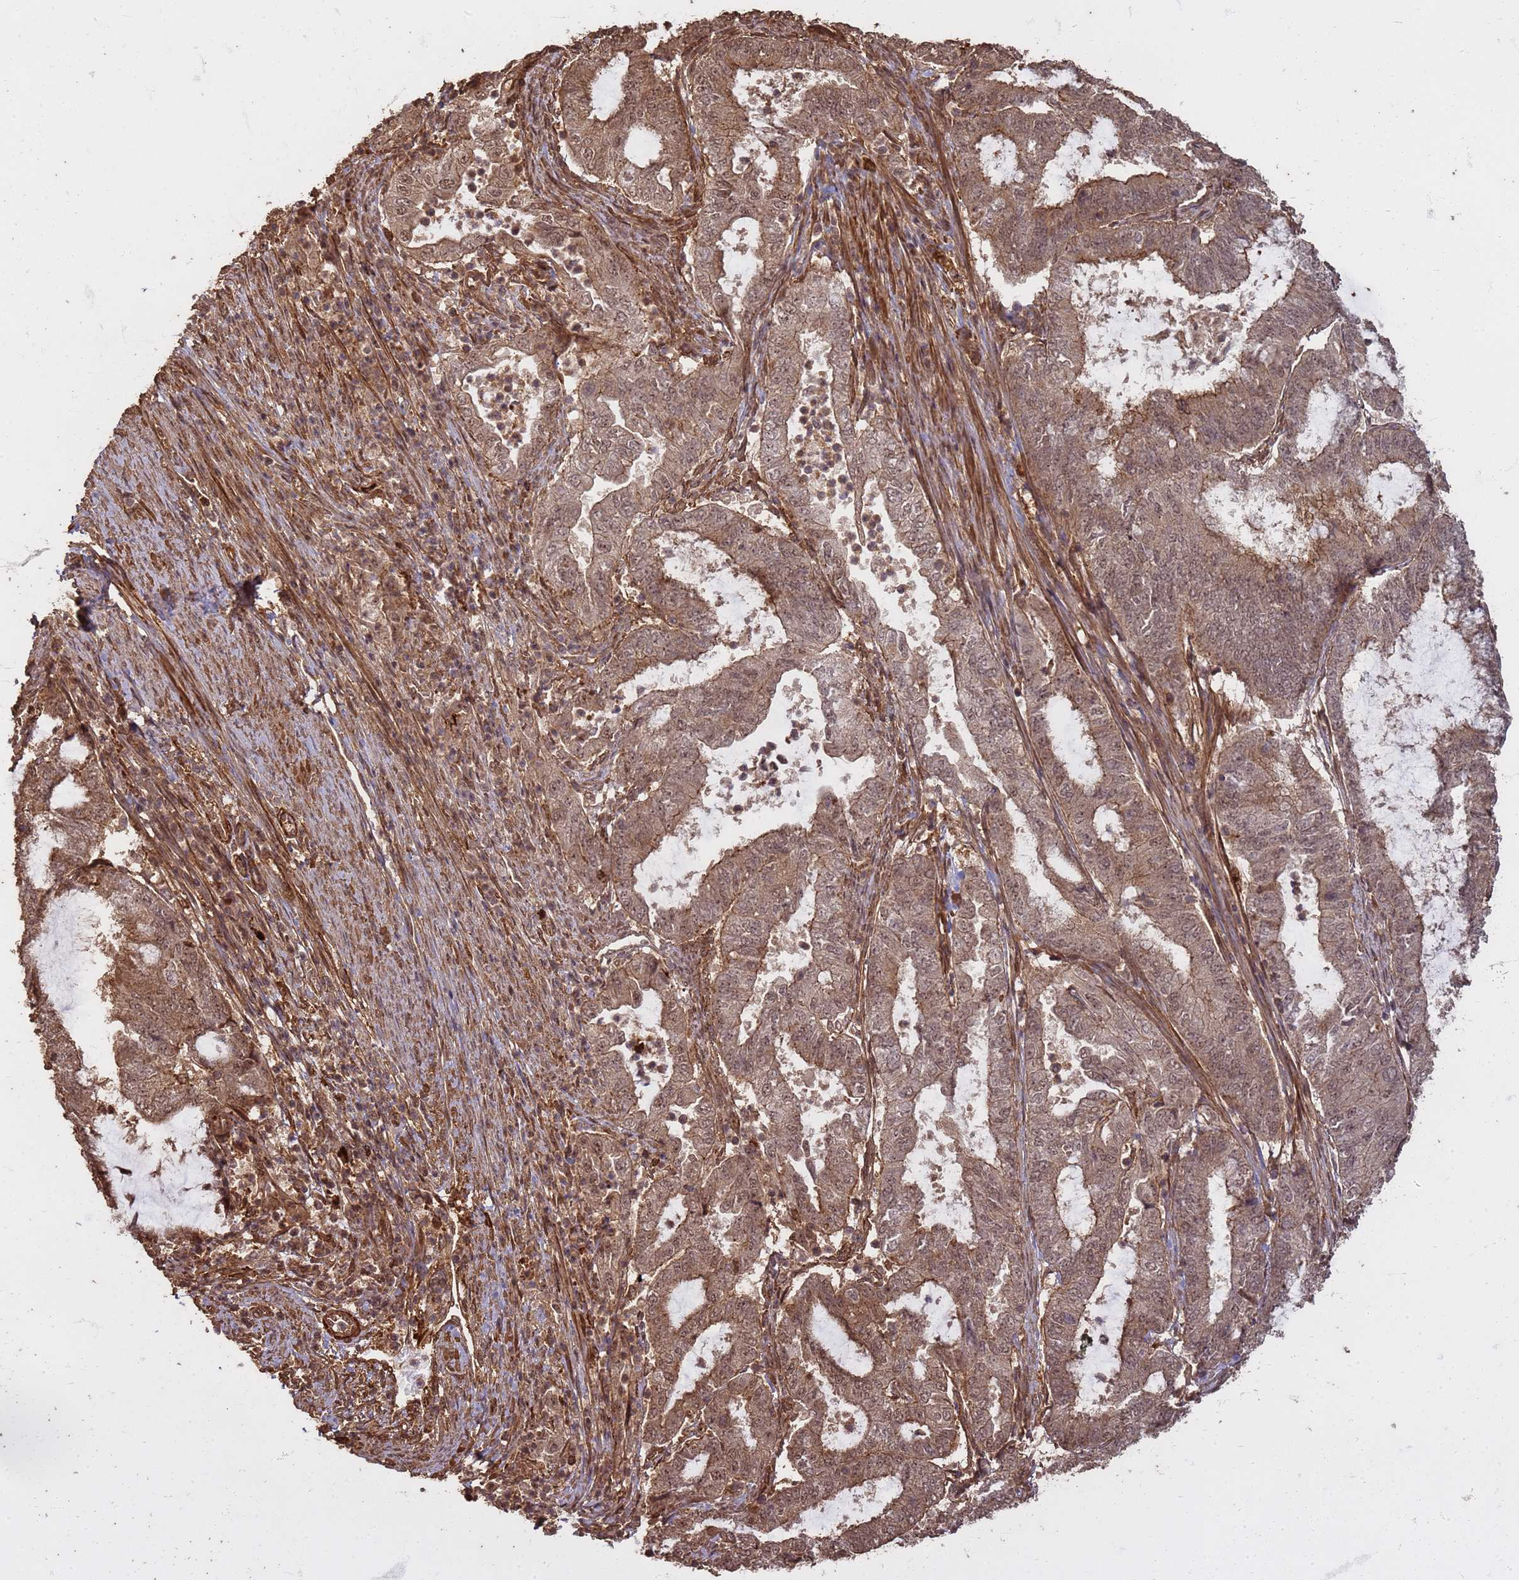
{"staining": {"intensity": "moderate", "quantity": ">75%", "location": "cytoplasmic/membranous,nuclear"}, "tissue": "endometrial cancer", "cell_type": "Tumor cells", "image_type": "cancer", "snomed": [{"axis": "morphology", "description": "Adenocarcinoma, NOS"}, {"axis": "topography", "description": "Endometrium"}], "caption": "Immunohistochemical staining of human endometrial cancer (adenocarcinoma) shows moderate cytoplasmic/membranous and nuclear protein positivity in about >75% of tumor cells.", "gene": "KIF26A", "patient": {"sex": "female", "age": 51}}